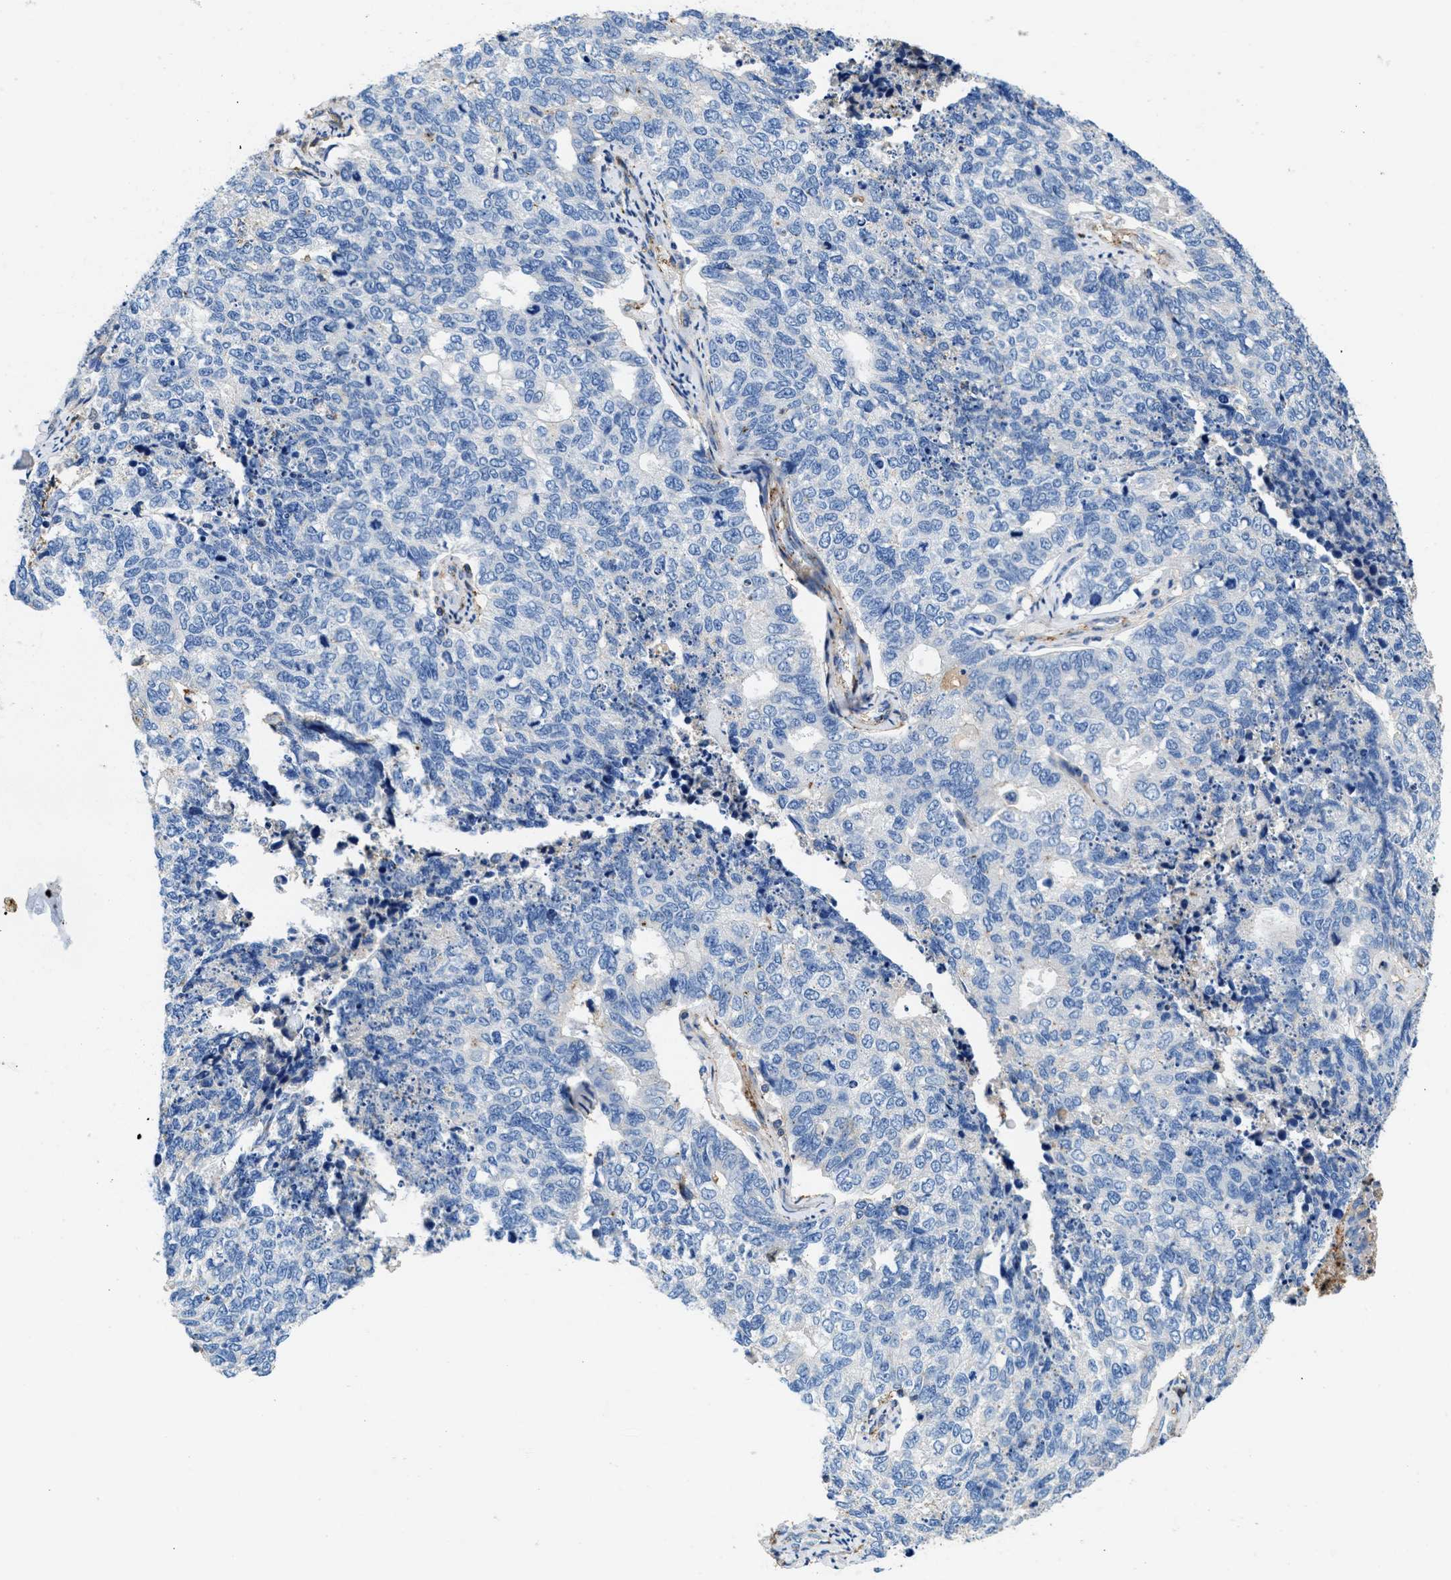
{"staining": {"intensity": "negative", "quantity": "none", "location": "none"}, "tissue": "cervical cancer", "cell_type": "Tumor cells", "image_type": "cancer", "snomed": [{"axis": "morphology", "description": "Squamous cell carcinoma, NOS"}, {"axis": "topography", "description": "Cervix"}], "caption": "This histopathology image is of squamous cell carcinoma (cervical) stained with IHC to label a protein in brown with the nuclei are counter-stained blue. There is no positivity in tumor cells. Nuclei are stained in blue.", "gene": "KCNQ4", "patient": {"sex": "female", "age": 63}}